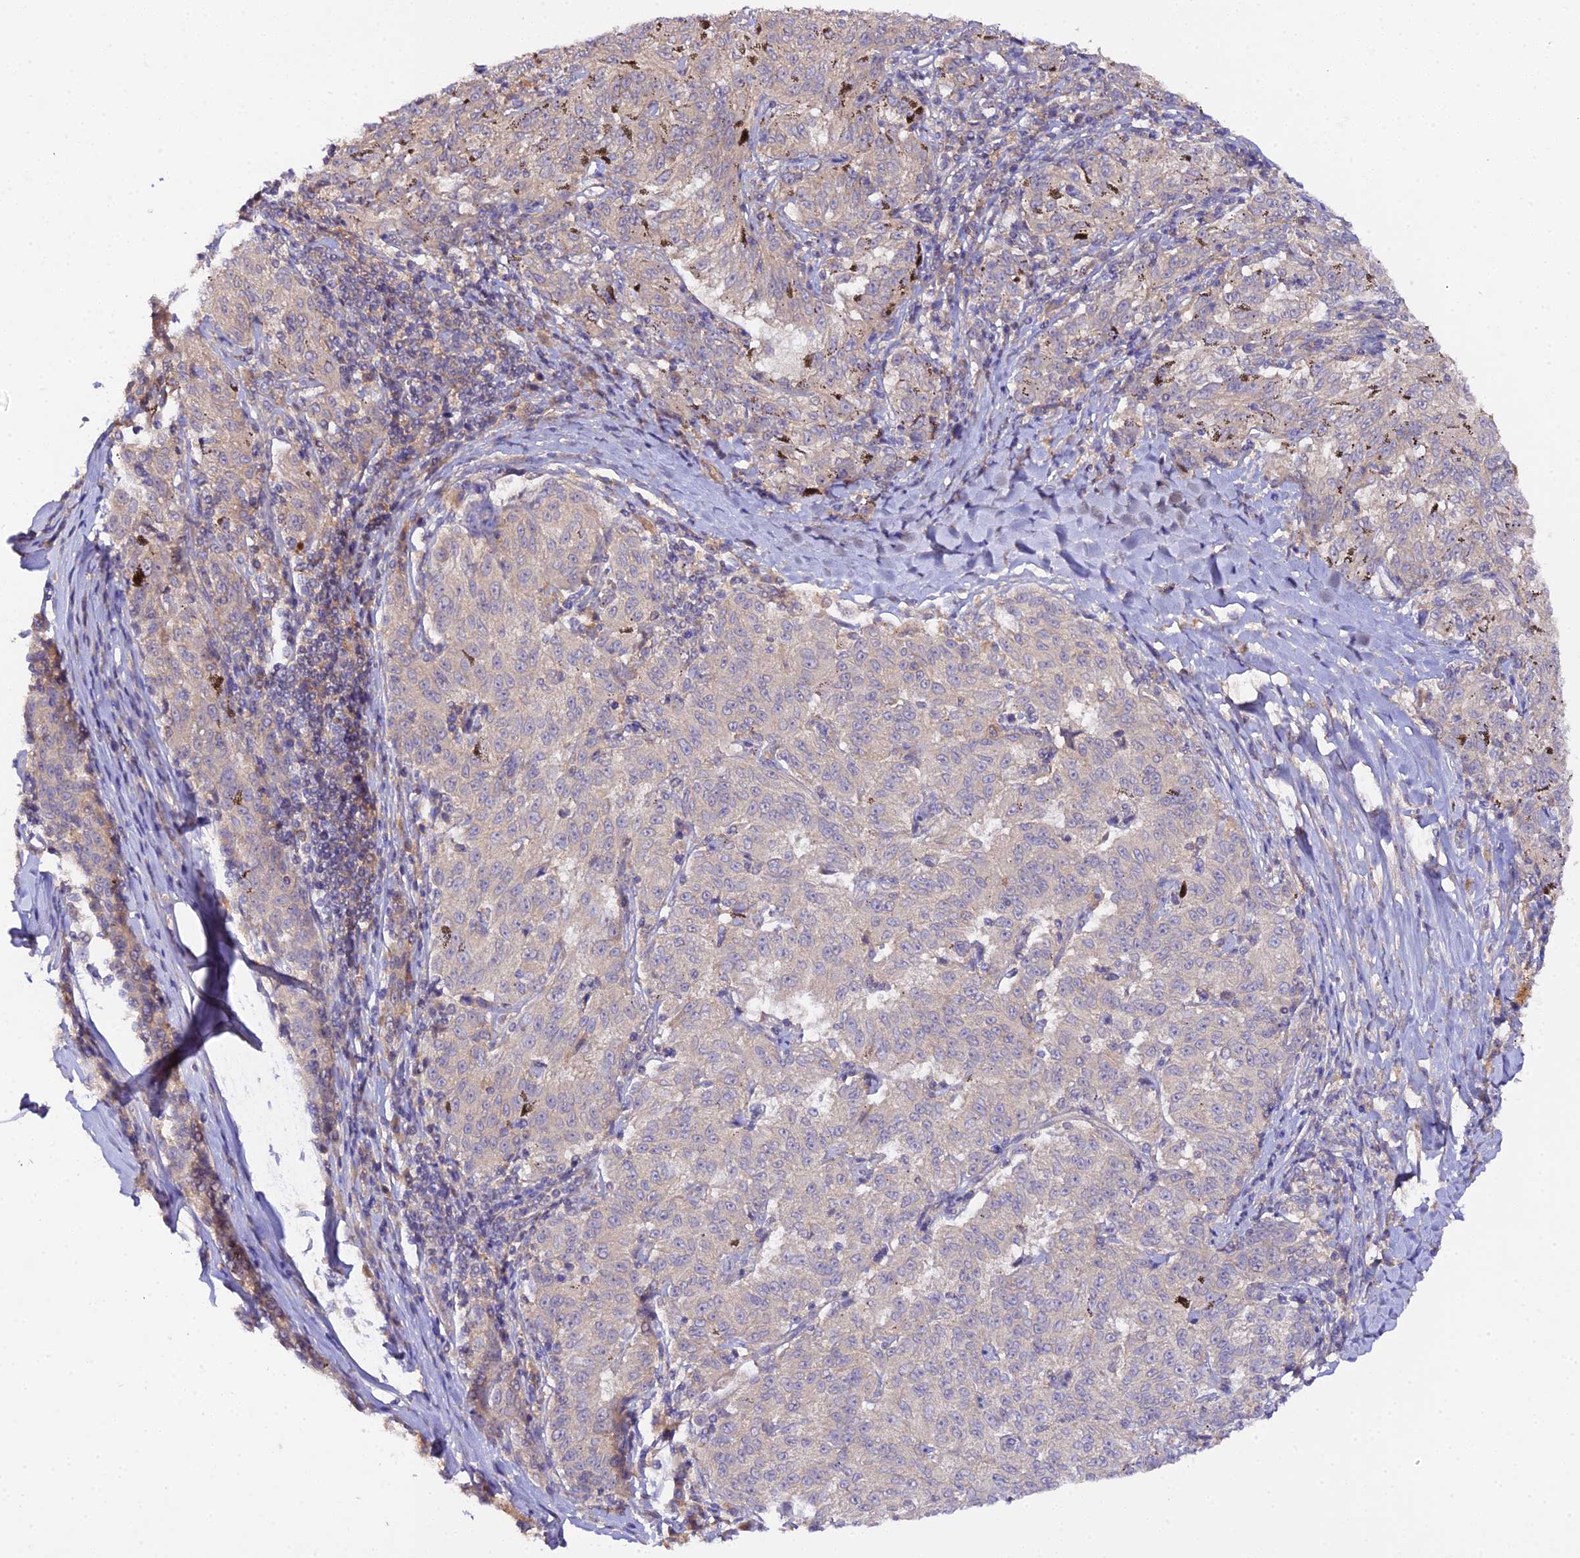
{"staining": {"intensity": "negative", "quantity": "none", "location": "none"}, "tissue": "melanoma", "cell_type": "Tumor cells", "image_type": "cancer", "snomed": [{"axis": "morphology", "description": "Malignant melanoma, NOS"}, {"axis": "topography", "description": "Skin"}], "caption": "There is no significant expression in tumor cells of malignant melanoma.", "gene": "TRIM26", "patient": {"sex": "female", "age": 72}}